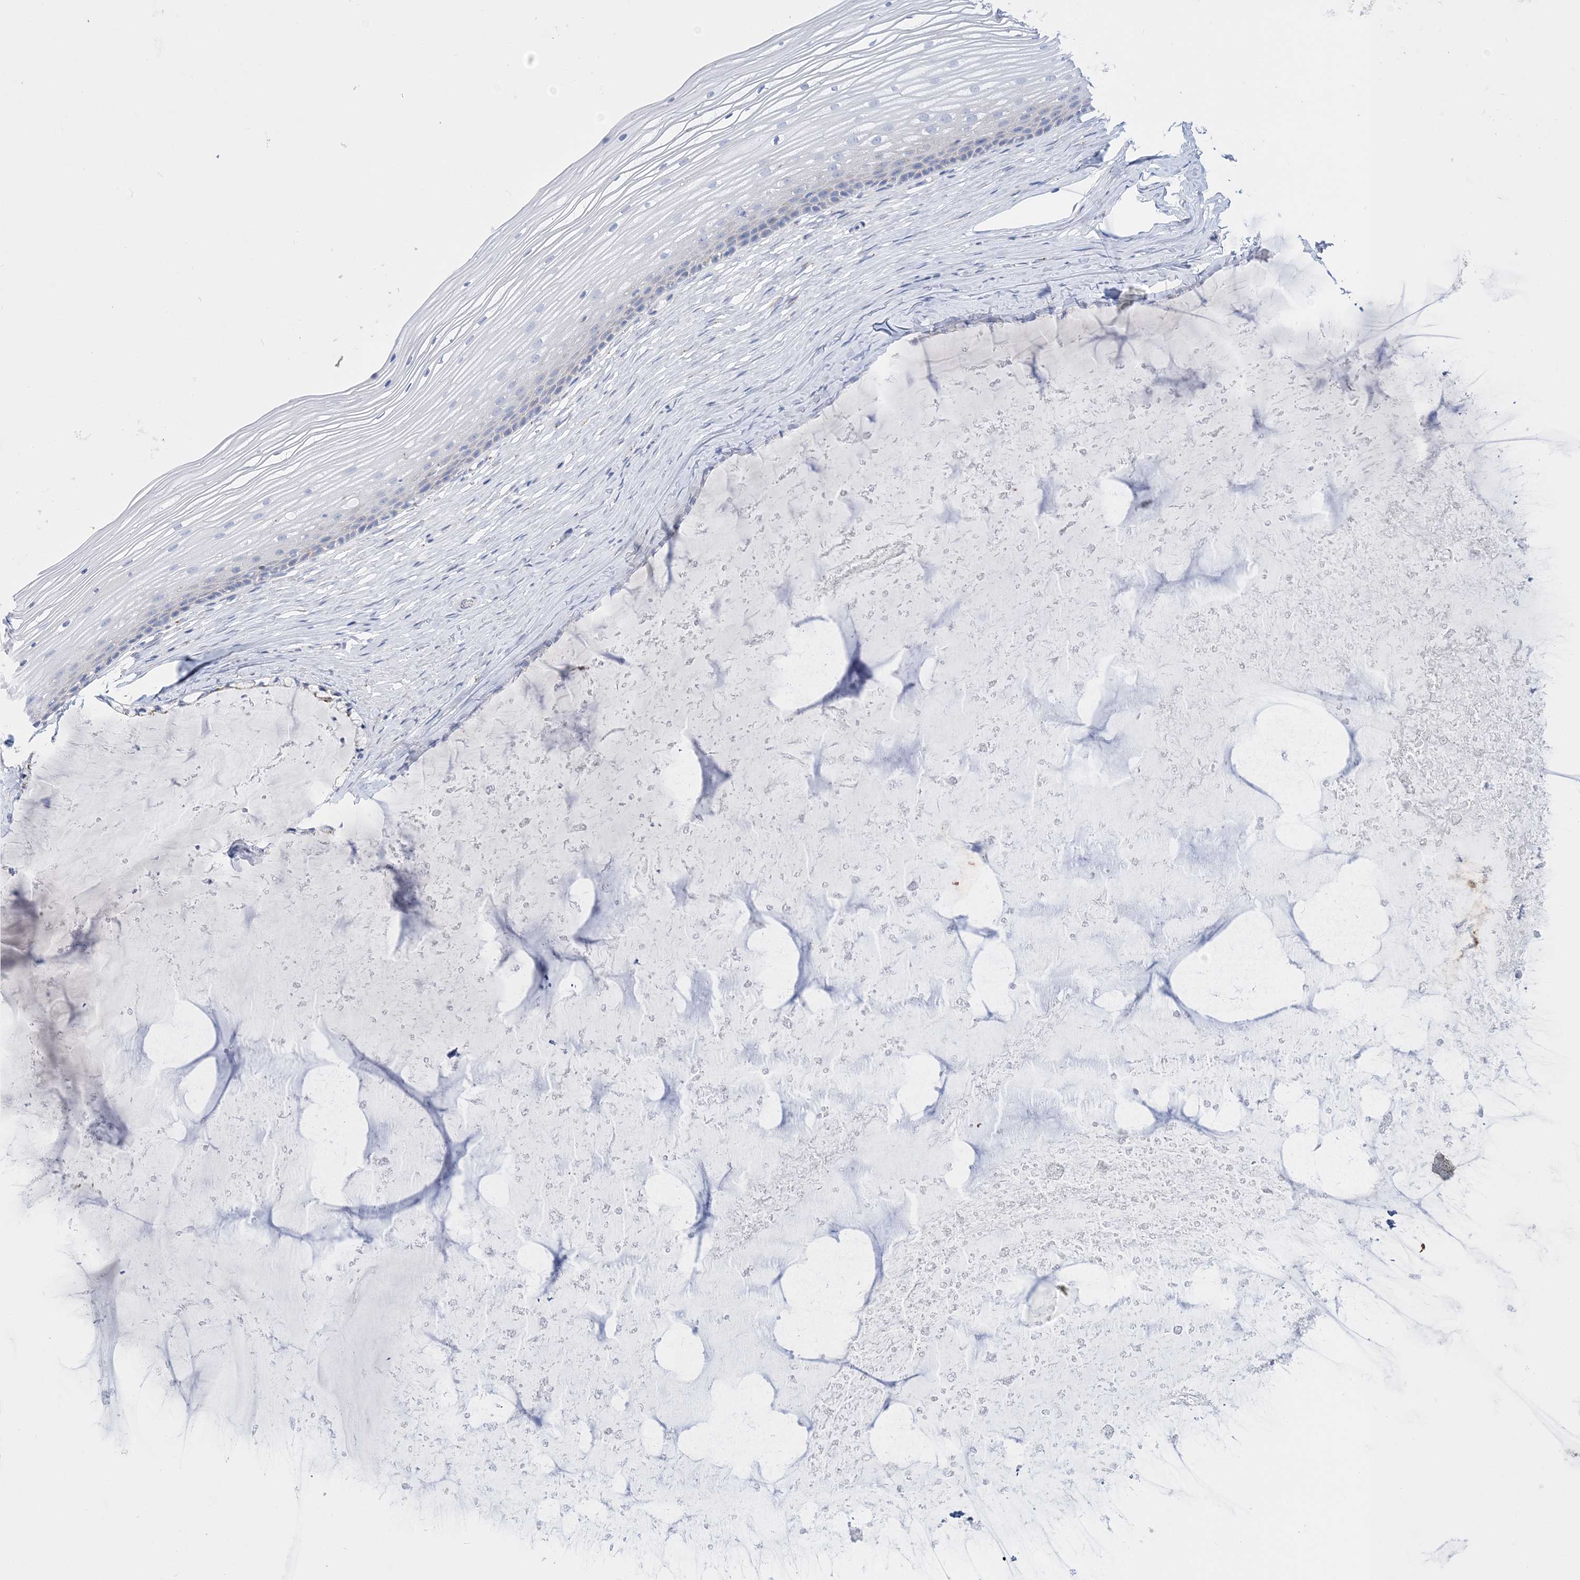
{"staining": {"intensity": "negative", "quantity": "none", "location": "none"}, "tissue": "vagina", "cell_type": "Squamous epithelial cells", "image_type": "normal", "snomed": [{"axis": "morphology", "description": "Normal tissue, NOS"}, {"axis": "topography", "description": "Vagina"}, {"axis": "topography", "description": "Cervix"}], "caption": "Immunohistochemical staining of normal vagina displays no significant staining in squamous epithelial cells. (DAB immunohistochemistry (IHC) with hematoxylin counter stain).", "gene": "TSPYL6", "patient": {"sex": "female", "age": 40}}